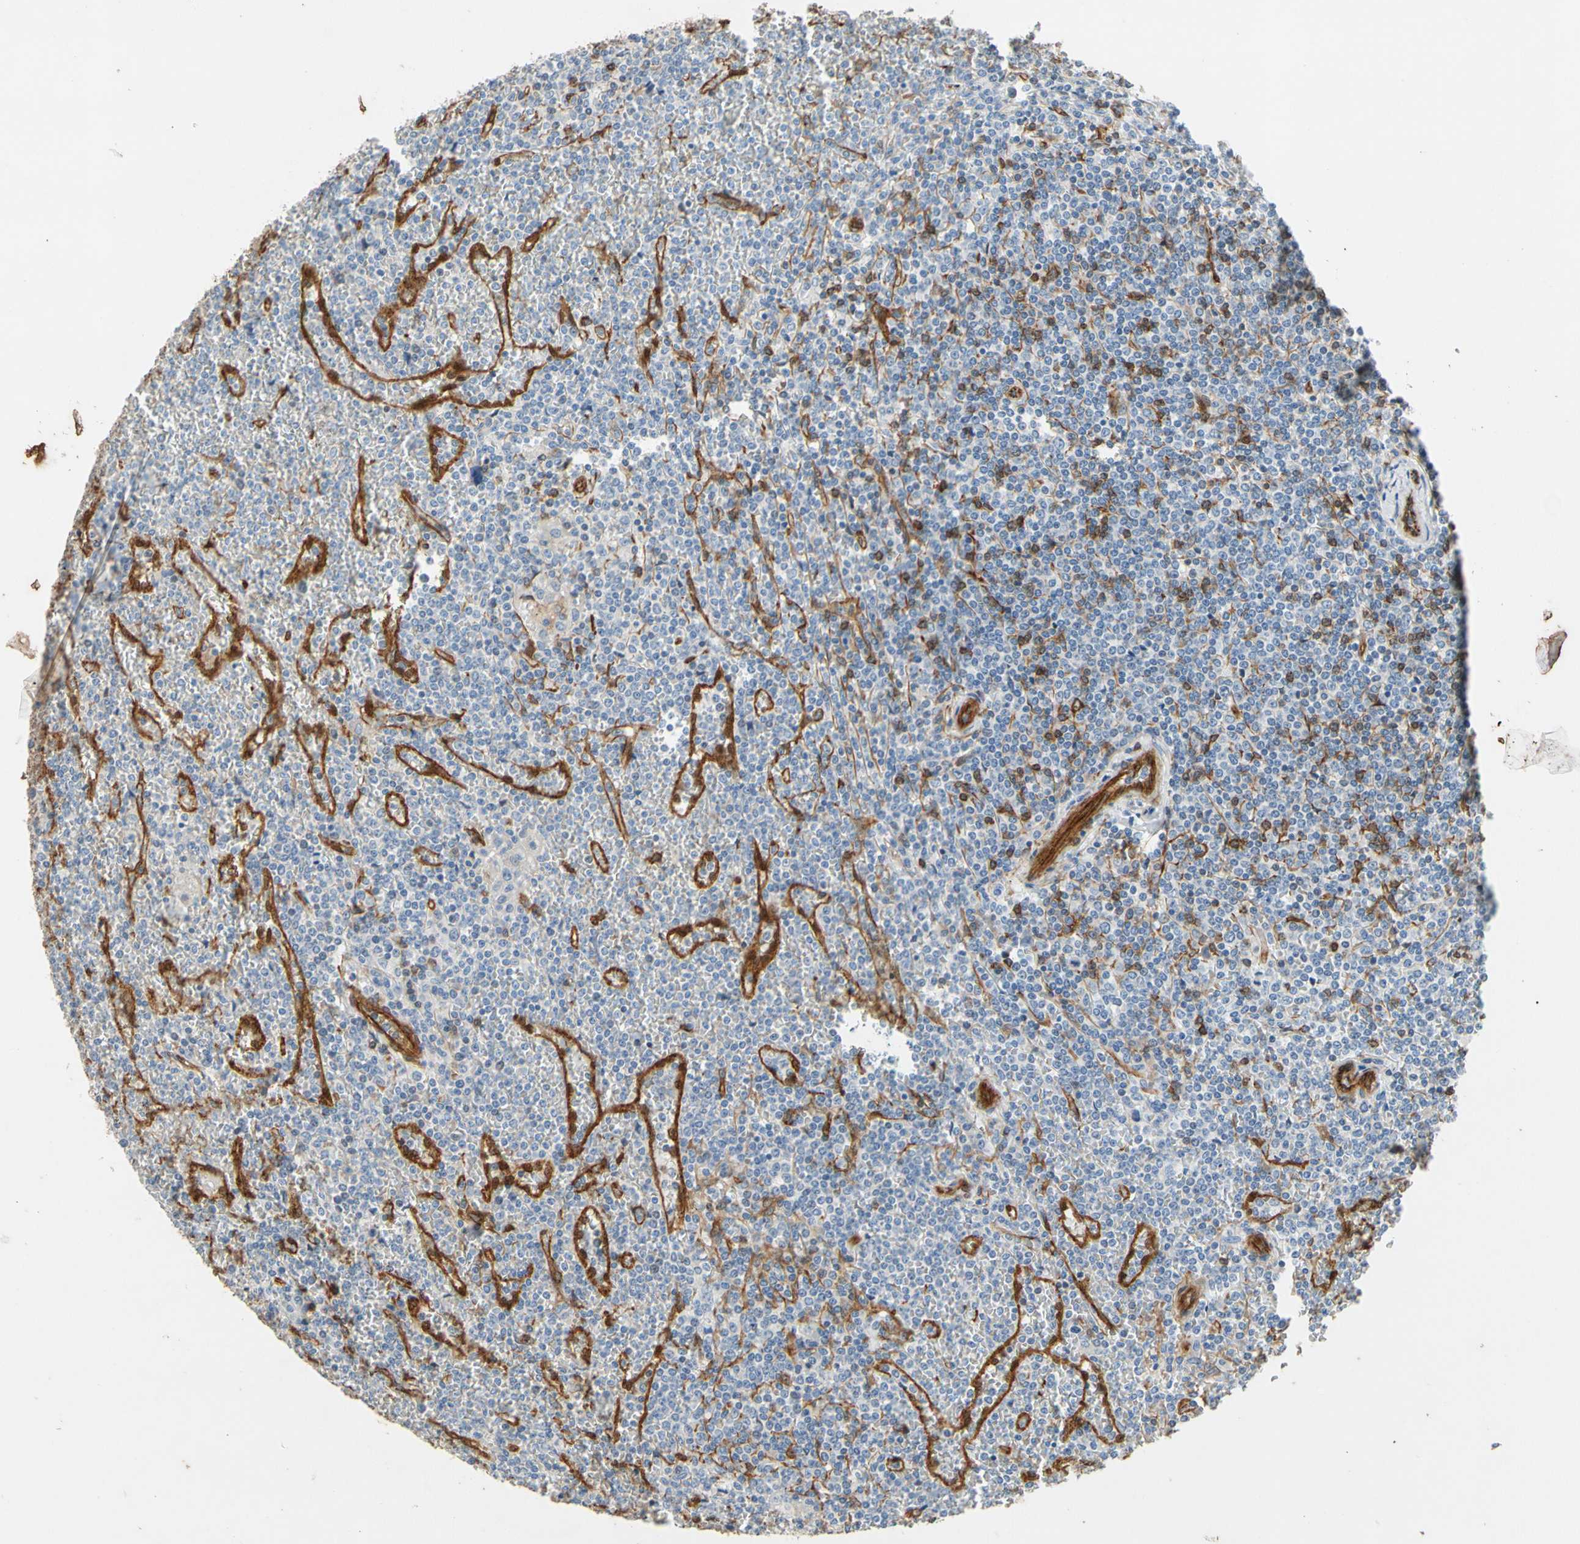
{"staining": {"intensity": "negative", "quantity": "none", "location": "none"}, "tissue": "lymphoma", "cell_type": "Tumor cells", "image_type": "cancer", "snomed": [{"axis": "morphology", "description": "Malignant lymphoma, non-Hodgkin's type, Low grade"}, {"axis": "topography", "description": "Spleen"}], "caption": "Tumor cells show no significant expression in low-grade malignant lymphoma, non-Hodgkin's type. (Brightfield microscopy of DAB immunohistochemistry (IHC) at high magnification).", "gene": "CTTNBP2", "patient": {"sex": "female", "age": 19}}